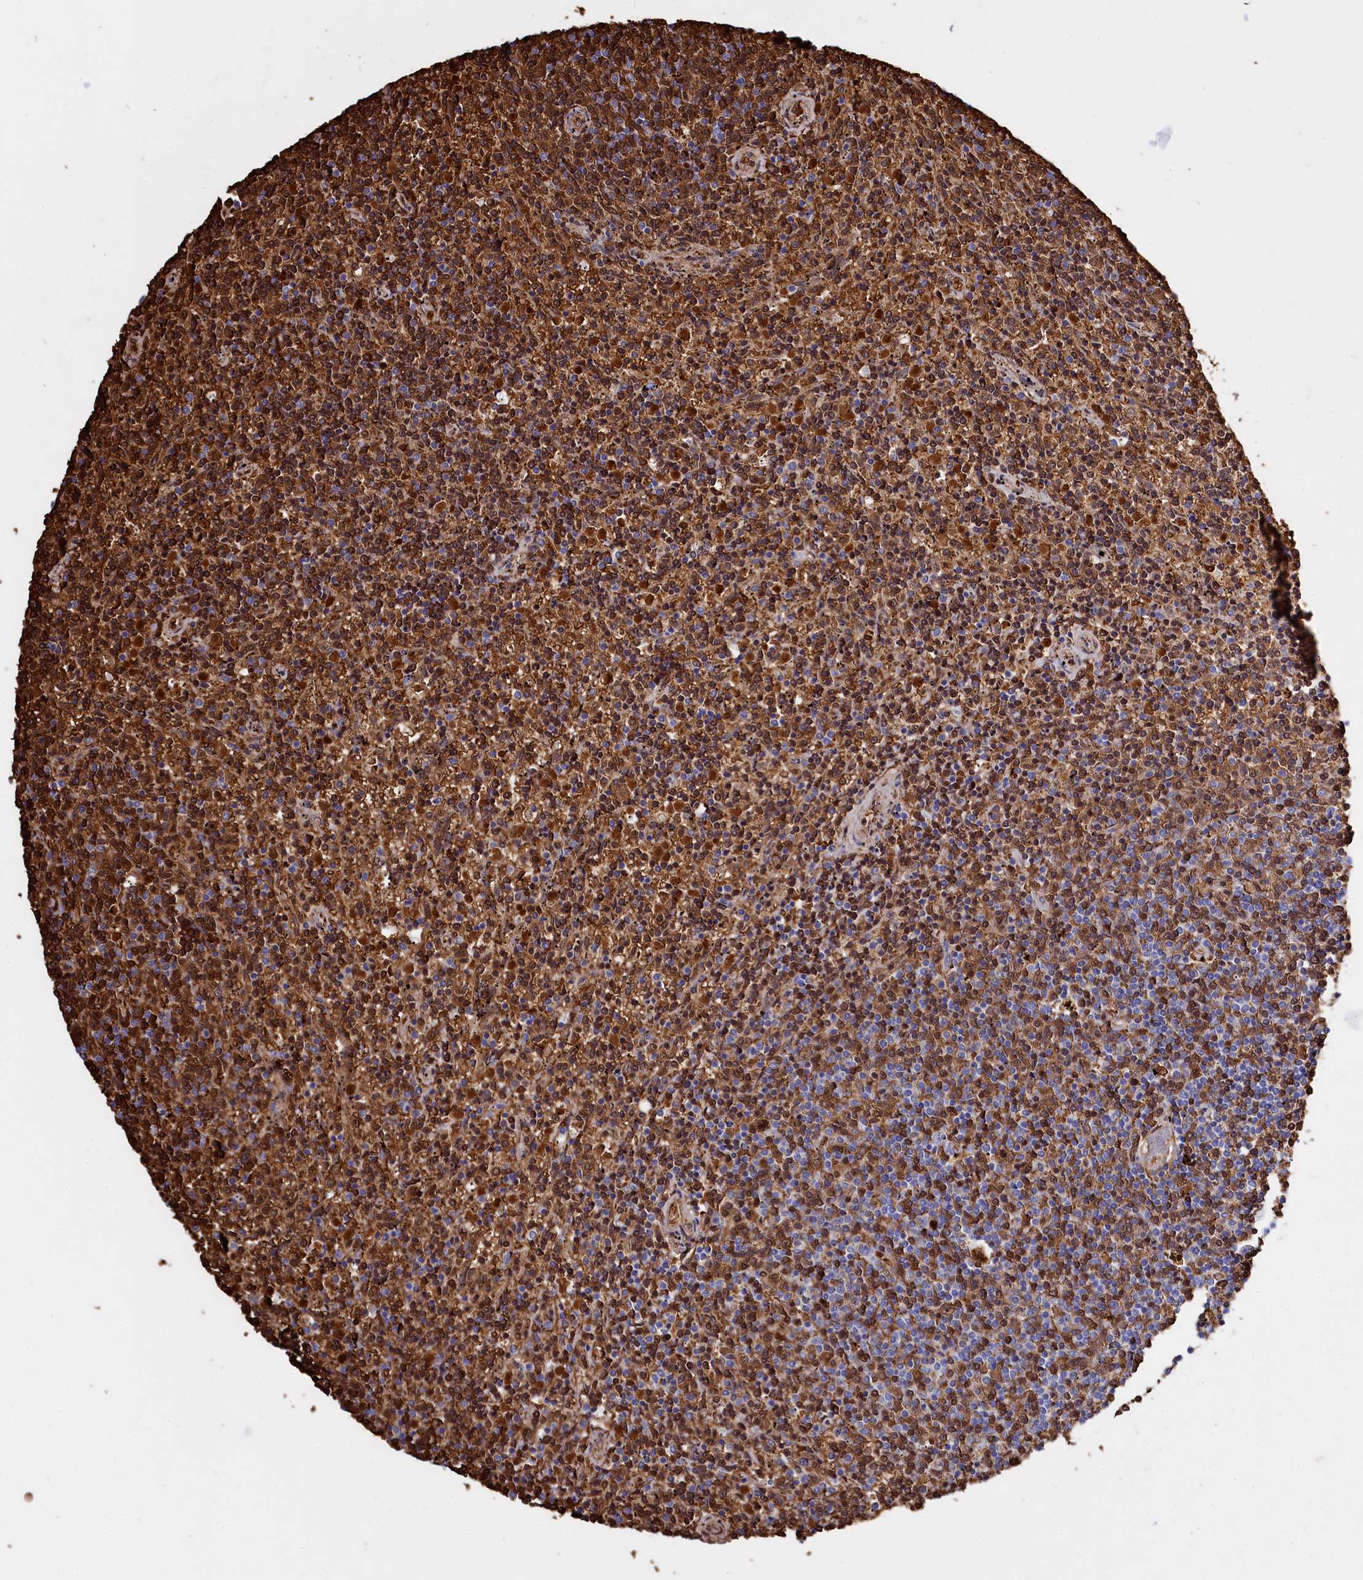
{"staining": {"intensity": "strong", "quantity": ">75%", "location": "cytoplasmic/membranous,nuclear"}, "tissue": "lymphoma", "cell_type": "Tumor cells", "image_type": "cancer", "snomed": [{"axis": "morphology", "description": "Malignant lymphoma, non-Hodgkin's type, Low grade"}, {"axis": "topography", "description": "Spleen"}], "caption": "Immunohistochemical staining of lymphoma demonstrates high levels of strong cytoplasmic/membranous and nuclear protein expression in approximately >75% of tumor cells.", "gene": "RPUSD3", "patient": {"sex": "female", "age": 50}}